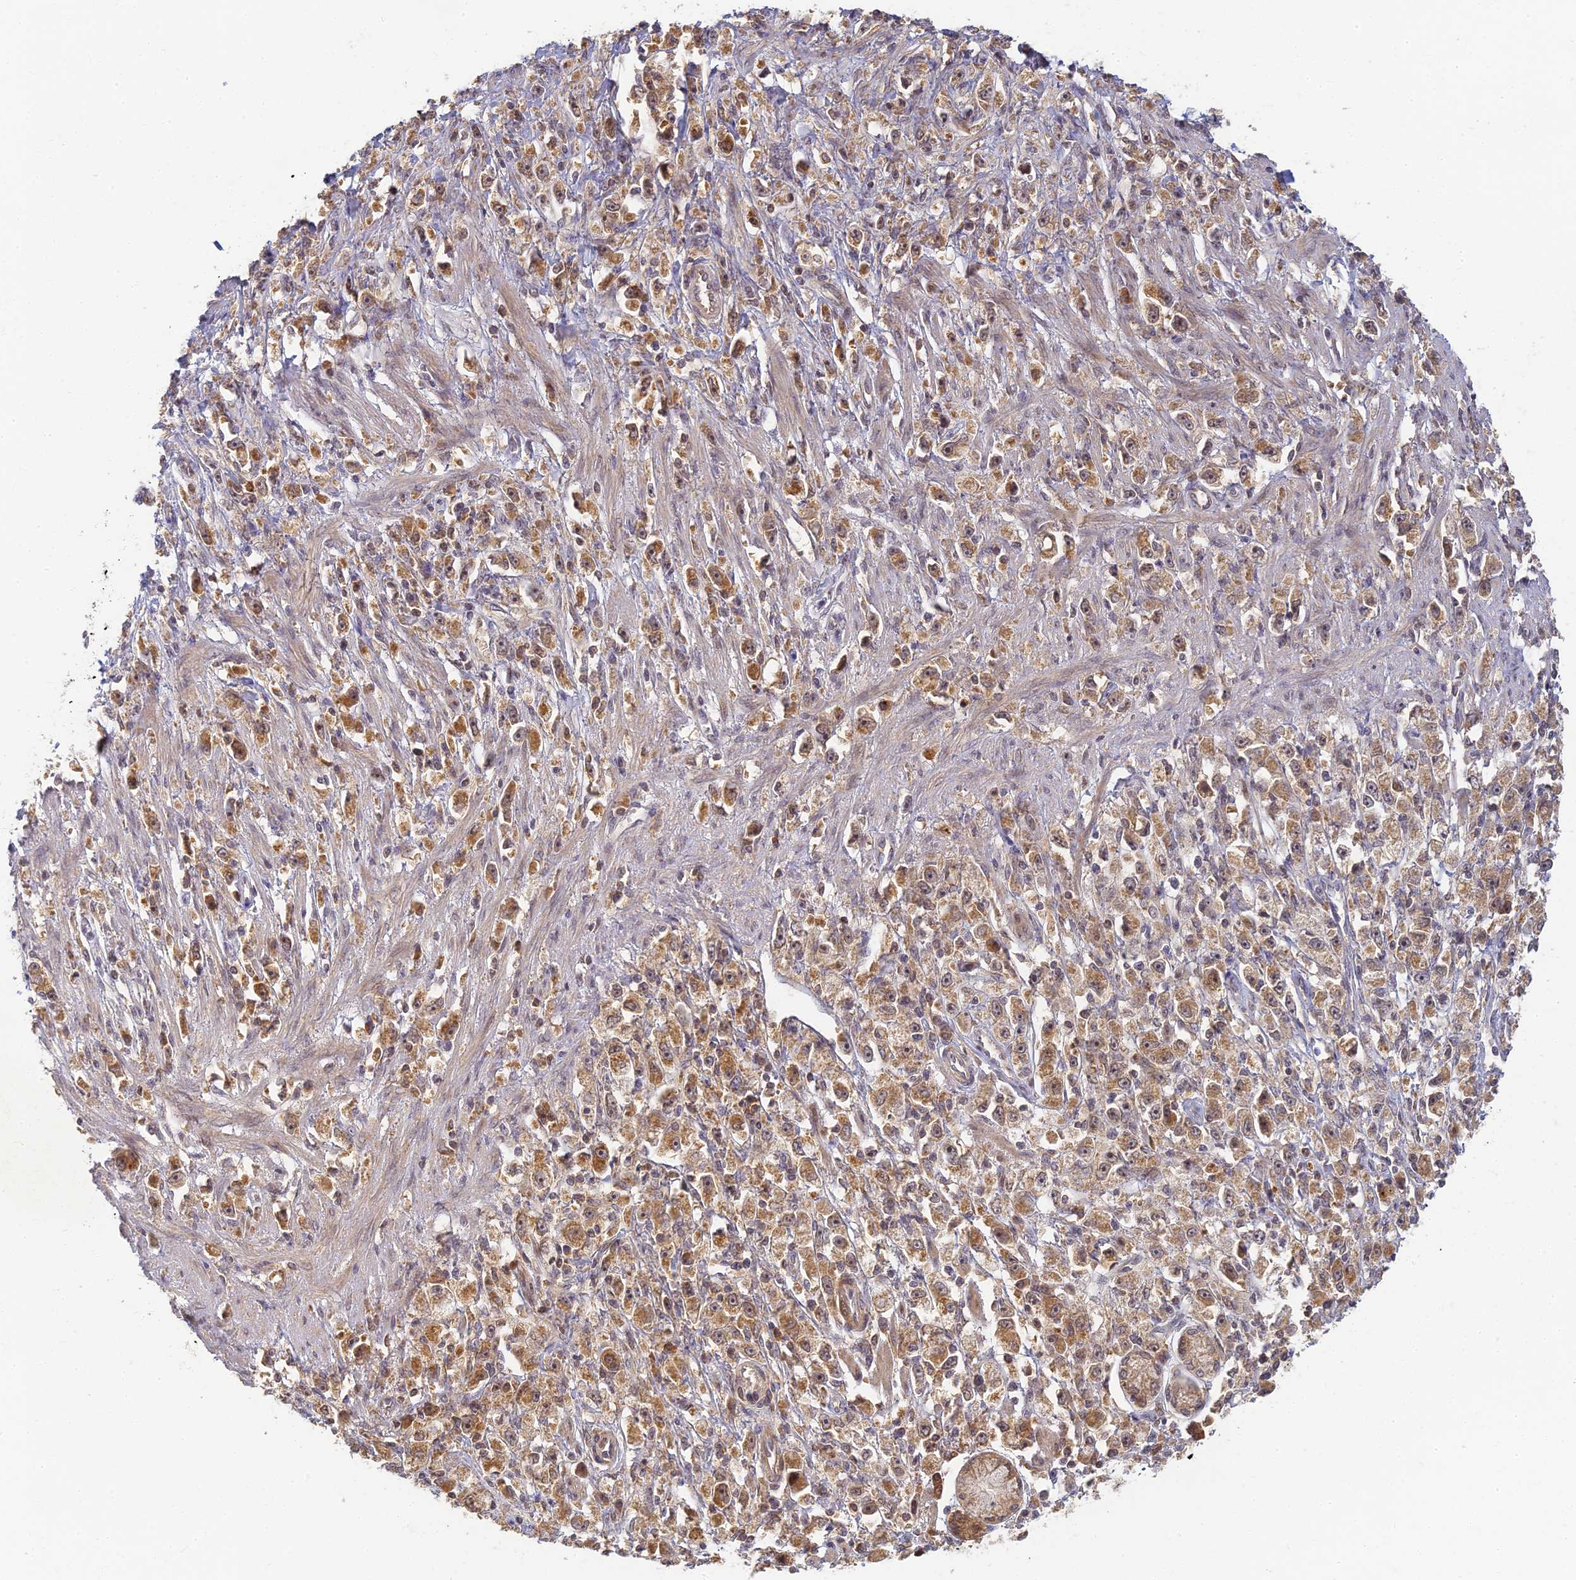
{"staining": {"intensity": "moderate", "quantity": ">75%", "location": "cytoplasmic/membranous"}, "tissue": "stomach cancer", "cell_type": "Tumor cells", "image_type": "cancer", "snomed": [{"axis": "morphology", "description": "Adenocarcinoma, NOS"}, {"axis": "topography", "description": "Stomach"}], "caption": "This is a photomicrograph of immunohistochemistry (IHC) staining of stomach cancer, which shows moderate expression in the cytoplasmic/membranous of tumor cells.", "gene": "RGL3", "patient": {"sex": "female", "age": 59}}